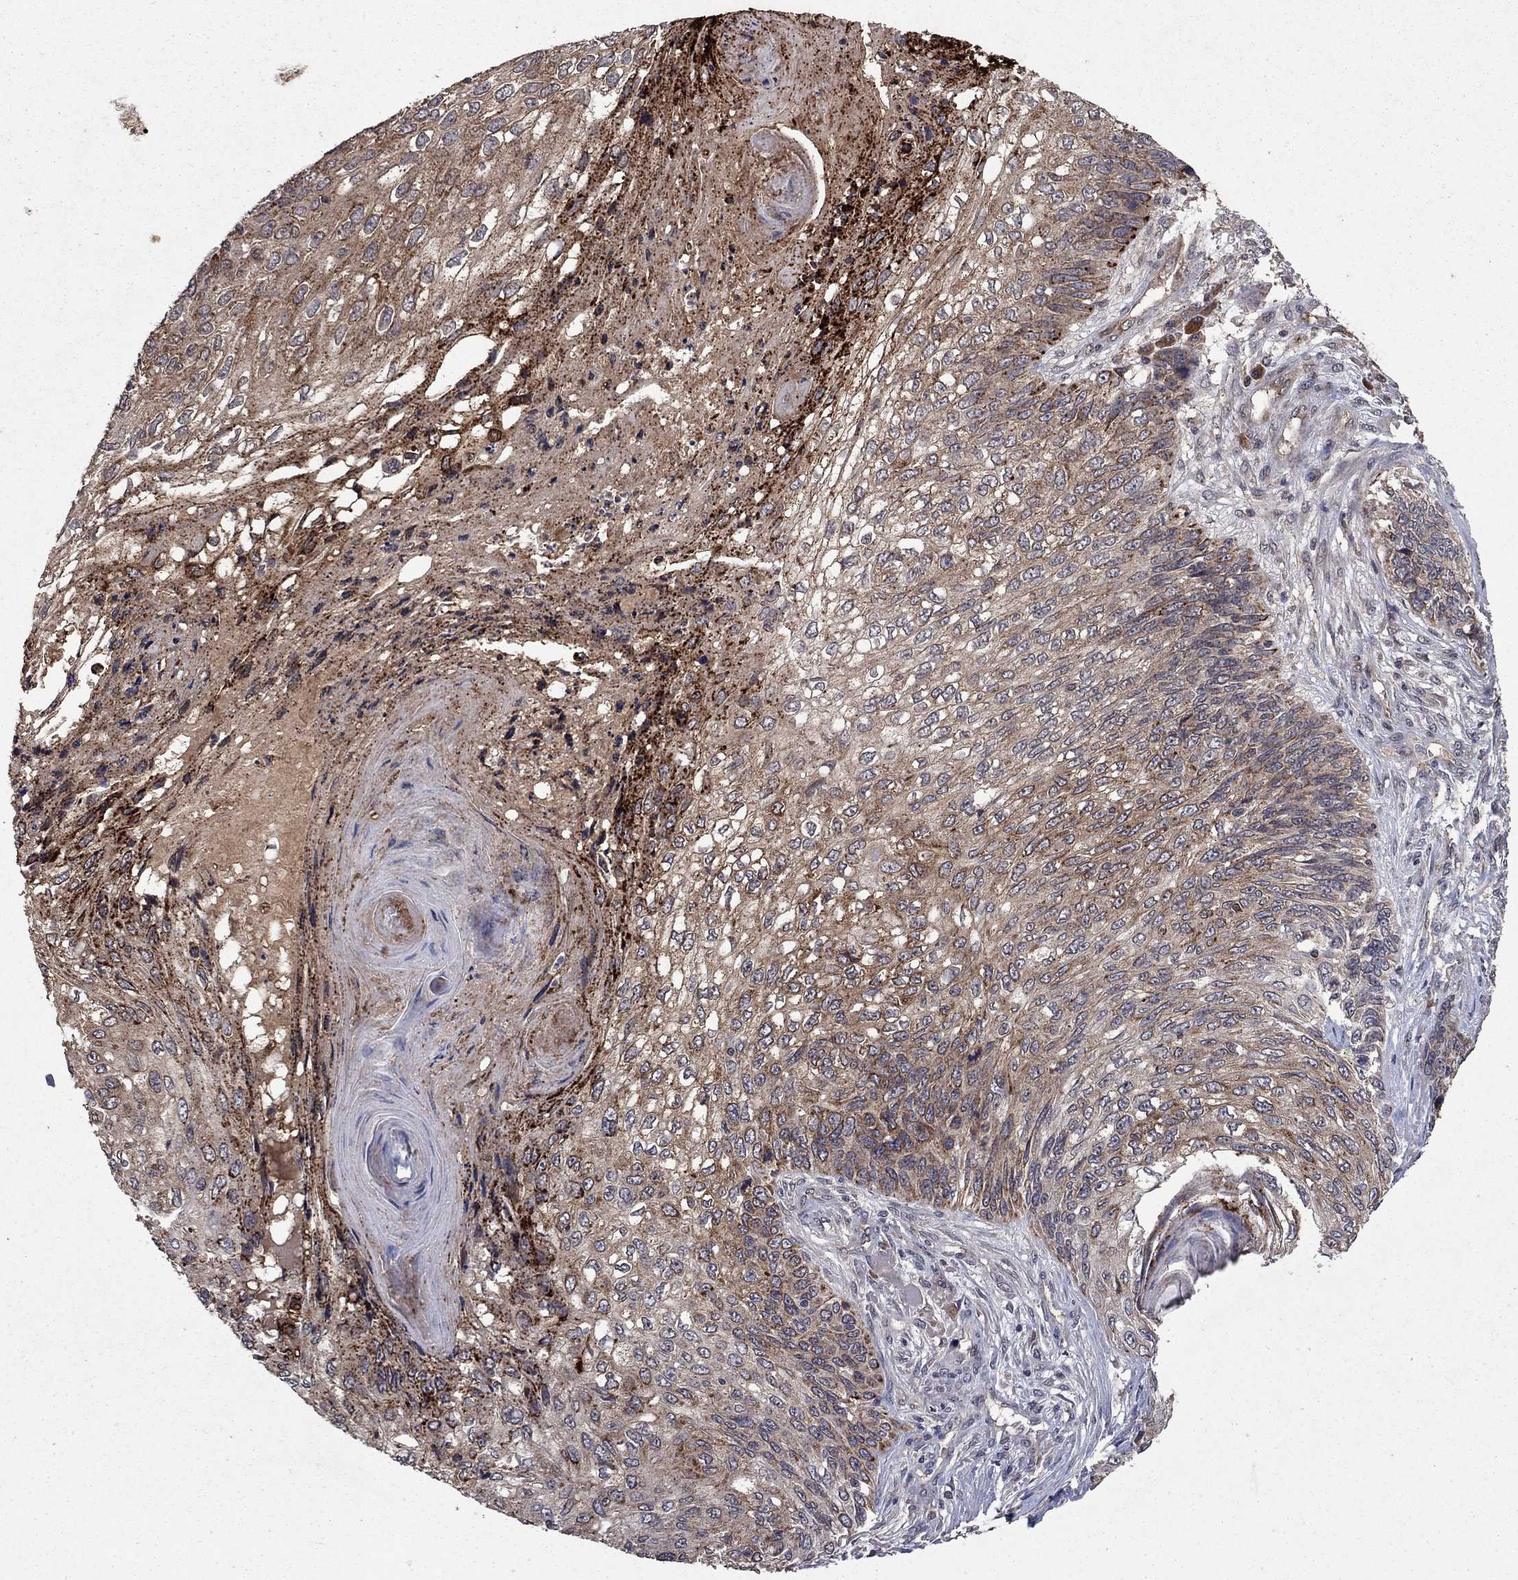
{"staining": {"intensity": "strong", "quantity": "<25%", "location": "cytoplasmic/membranous"}, "tissue": "skin cancer", "cell_type": "Tumor cells", "image_type": "cancer", "snomed": [{"axis": "morphology", "description": "Squamous cell carcinoma, NOS"}, {"axis": "topography", "description": "Skin"}], "caption": "Strong cytoplasmic/membranous expression for a protein is appreciated in about <25% of tumor cells of skin cancer using IHC.", "gene": "DHRS1", "patient": {"sex": "male", "age": 92}}